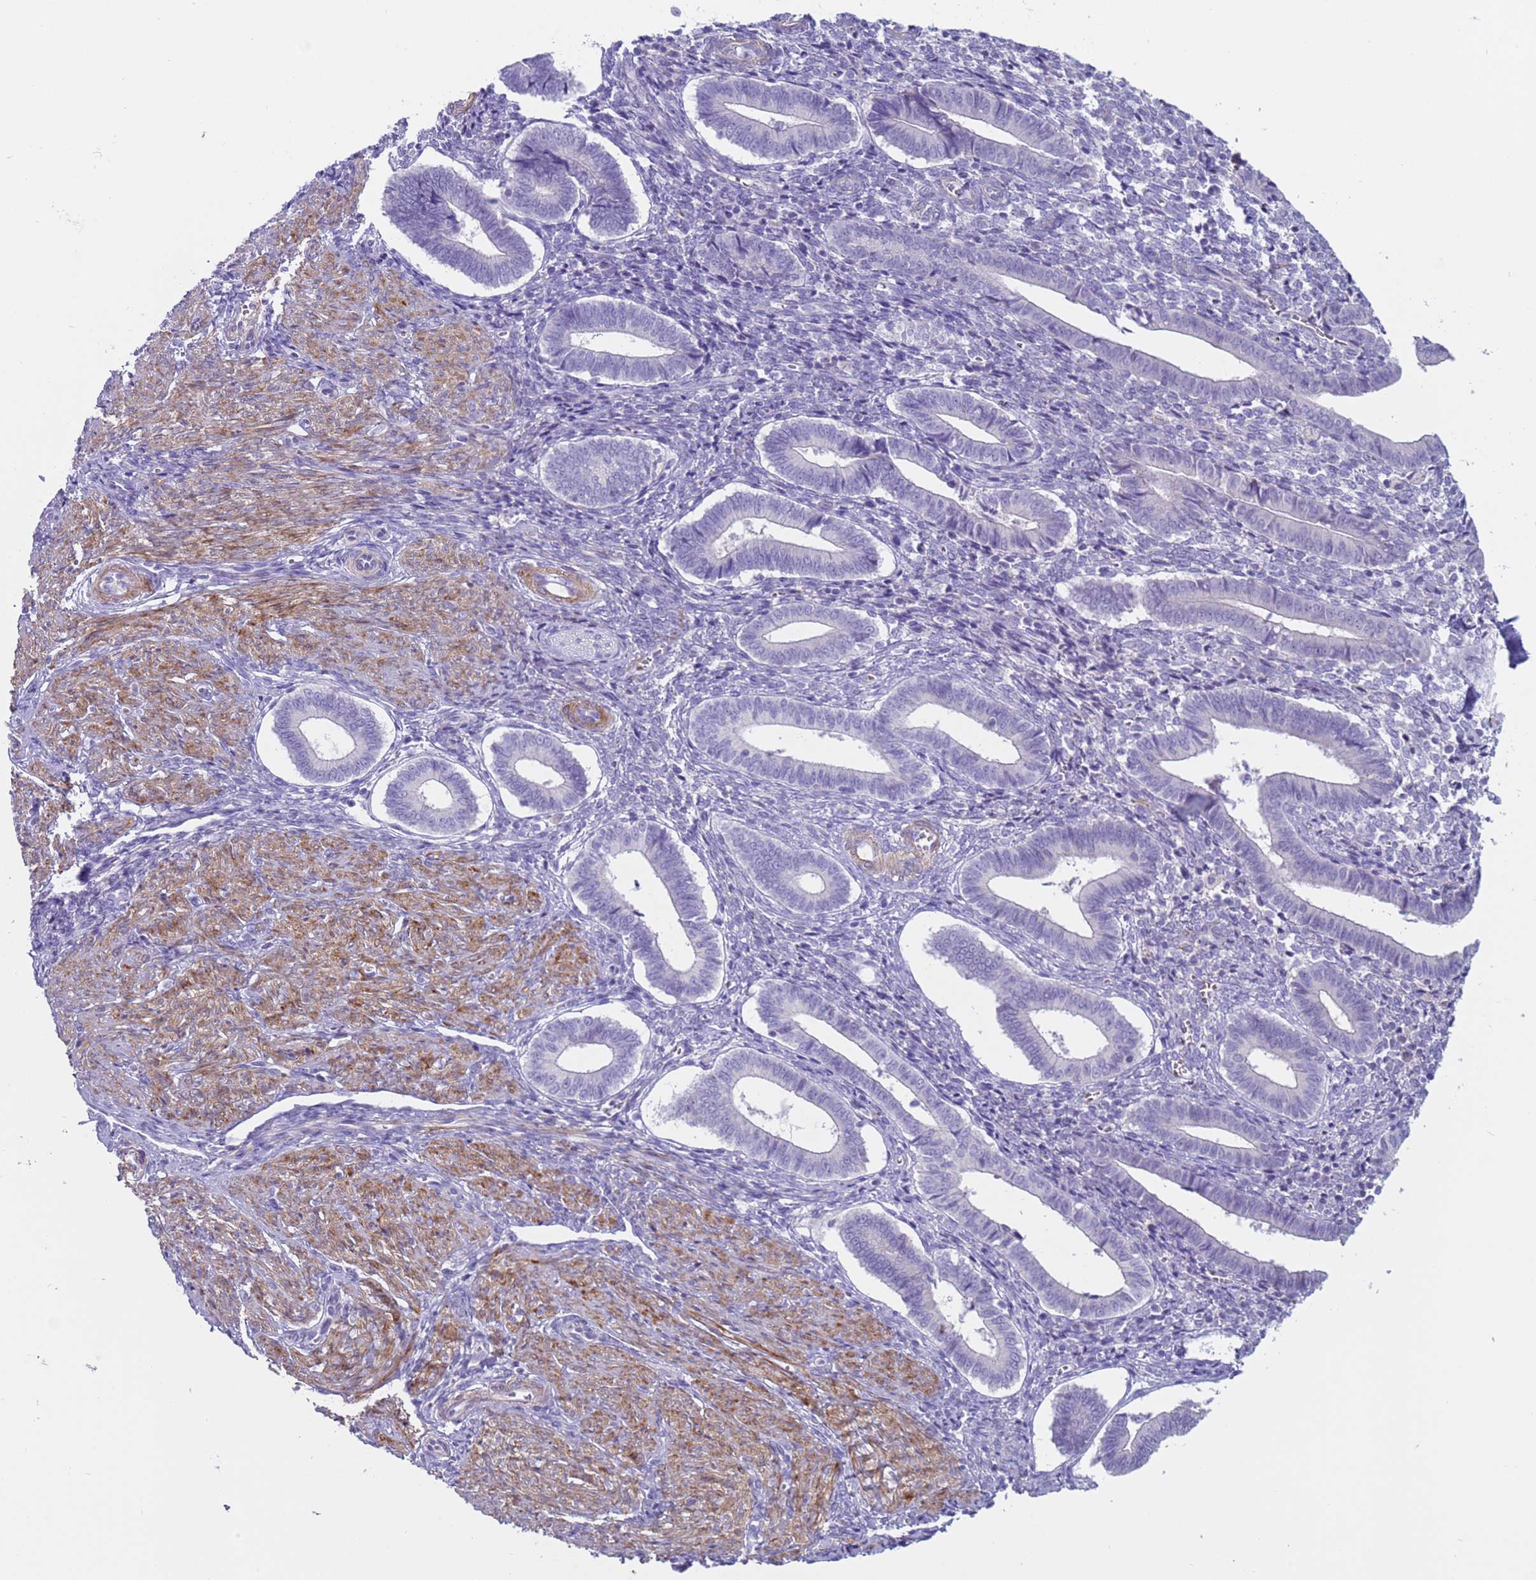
{"staining": {"intensity": "negative", "quantity": "none", "location": "none"}, "tissue": "endometrium", "cell_type": "Cells in endometrial stroma", "image_type": "normal", "snomed": [{"axis": "morphology", "description": "Normal tissue, NOS"}, {"axis": "topography", "description": "Other"}, {"axis": "topography", "description": "Endometrium"}], "caption": "This is a photomicrograph of immunohistochemistry (IHC) staining of benign endometrium, which shows no positivity in cells in endometrial stroma. Brightfield microscopy of immunohistochemistry stained with DAB (brown) and hematoxylin (blue), captured at high magnification.", "gene": "KBTBD3", "patient": {"sex": "female", "age": 44}}